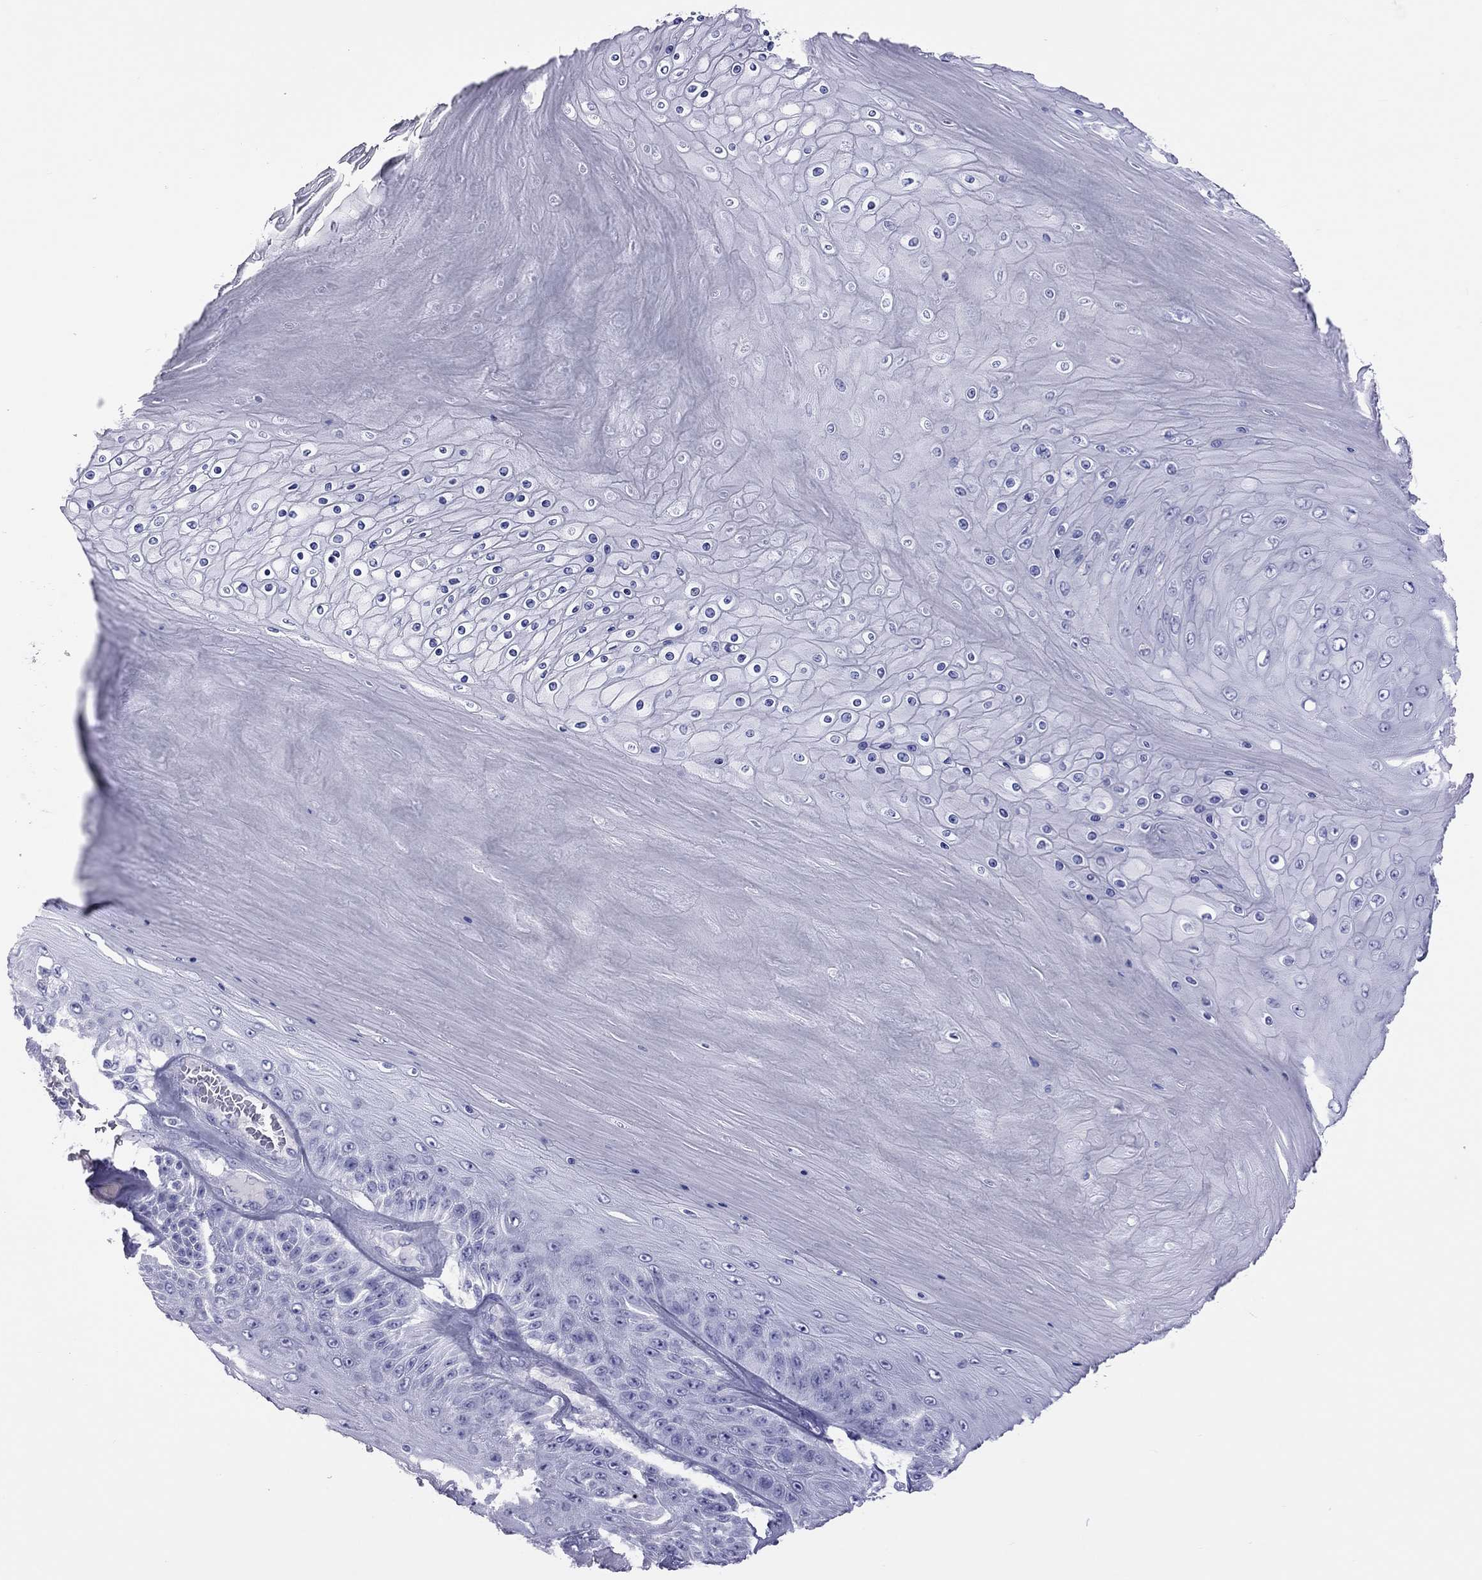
{"staining": {"intensity": "negative", "quantity": "none", "location": "none"}, "tissue": "skin cancer", "cell_type": "Tumor cells", "image_type": "cancer", "snomed": [{"axis": "morphology", "description": "Squamous cell carcinoma, NOS"}, {"axis": "topography", "description": "Skin"}], "caption": "Immunohistochemical staining of human skin cancer (squamous cell carcinoma) reveals no significant positivity in tumor cells. Nuclei are stained in blue.", "gene": "STAG3", "patient": {"sex": "male", "age": 62}}